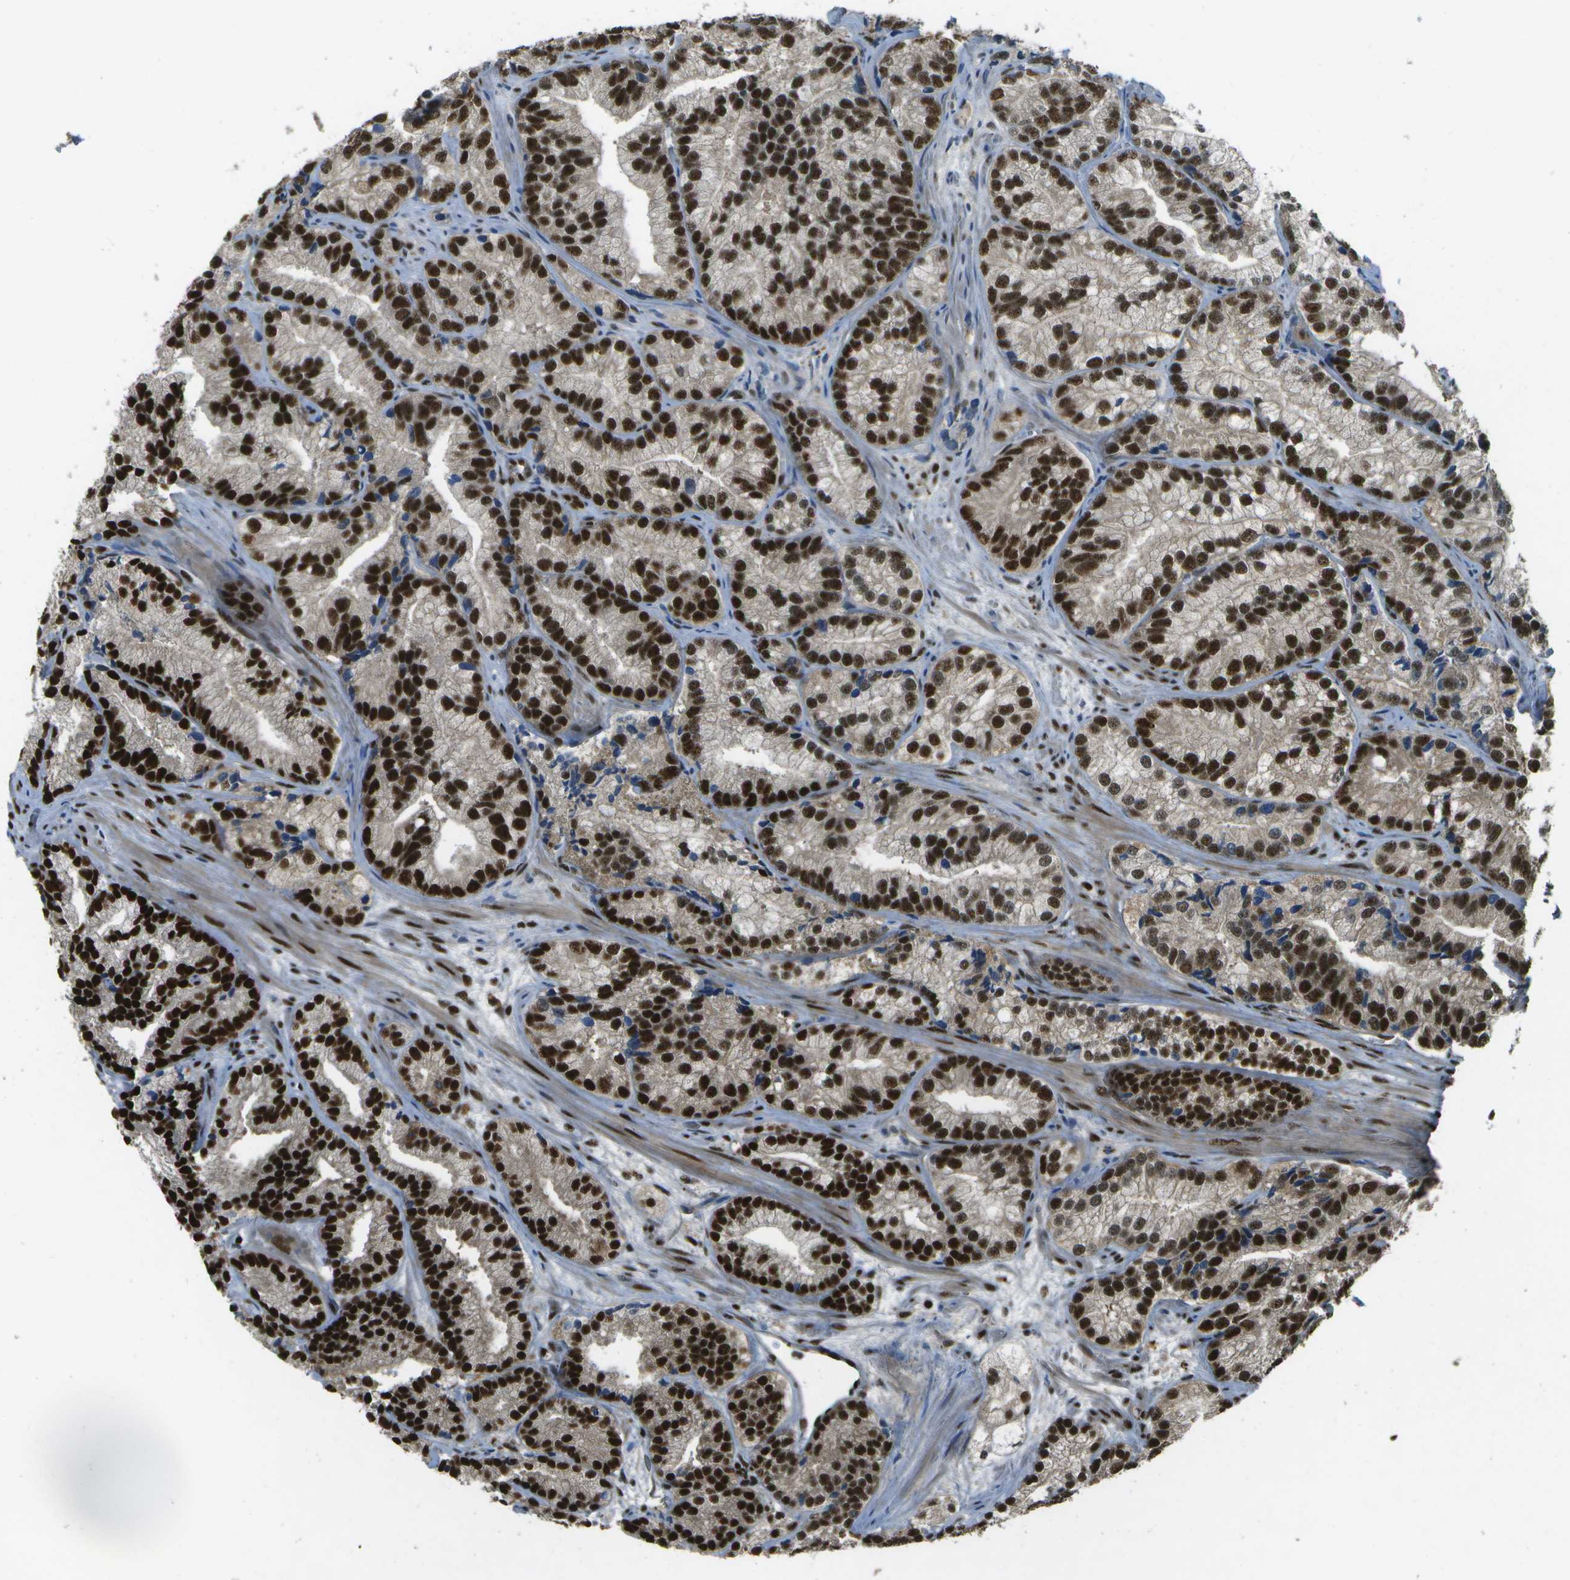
{"staining": {"intensity": "strong", "quantity": ">75%", "location": "cytoplasmic/membranous,nuclear"}, "tissue": "prostate cancer", "cell_type": "Tumor cells", "image_type": "cancer", "snomed": [{"axis": "morphology", "description": "Adenocarcinoma, Low grade"}, {"axis": "topography", "description": "Prostate"}], "caption": "Protein expression by immunohistochemistry reveals strong cytoplasmic/membranous and nuclear positivity in about >75% of tumor cells in prostate cancer.", "gene": "GANC", "patient": {"sex": "male", "age": 89}}